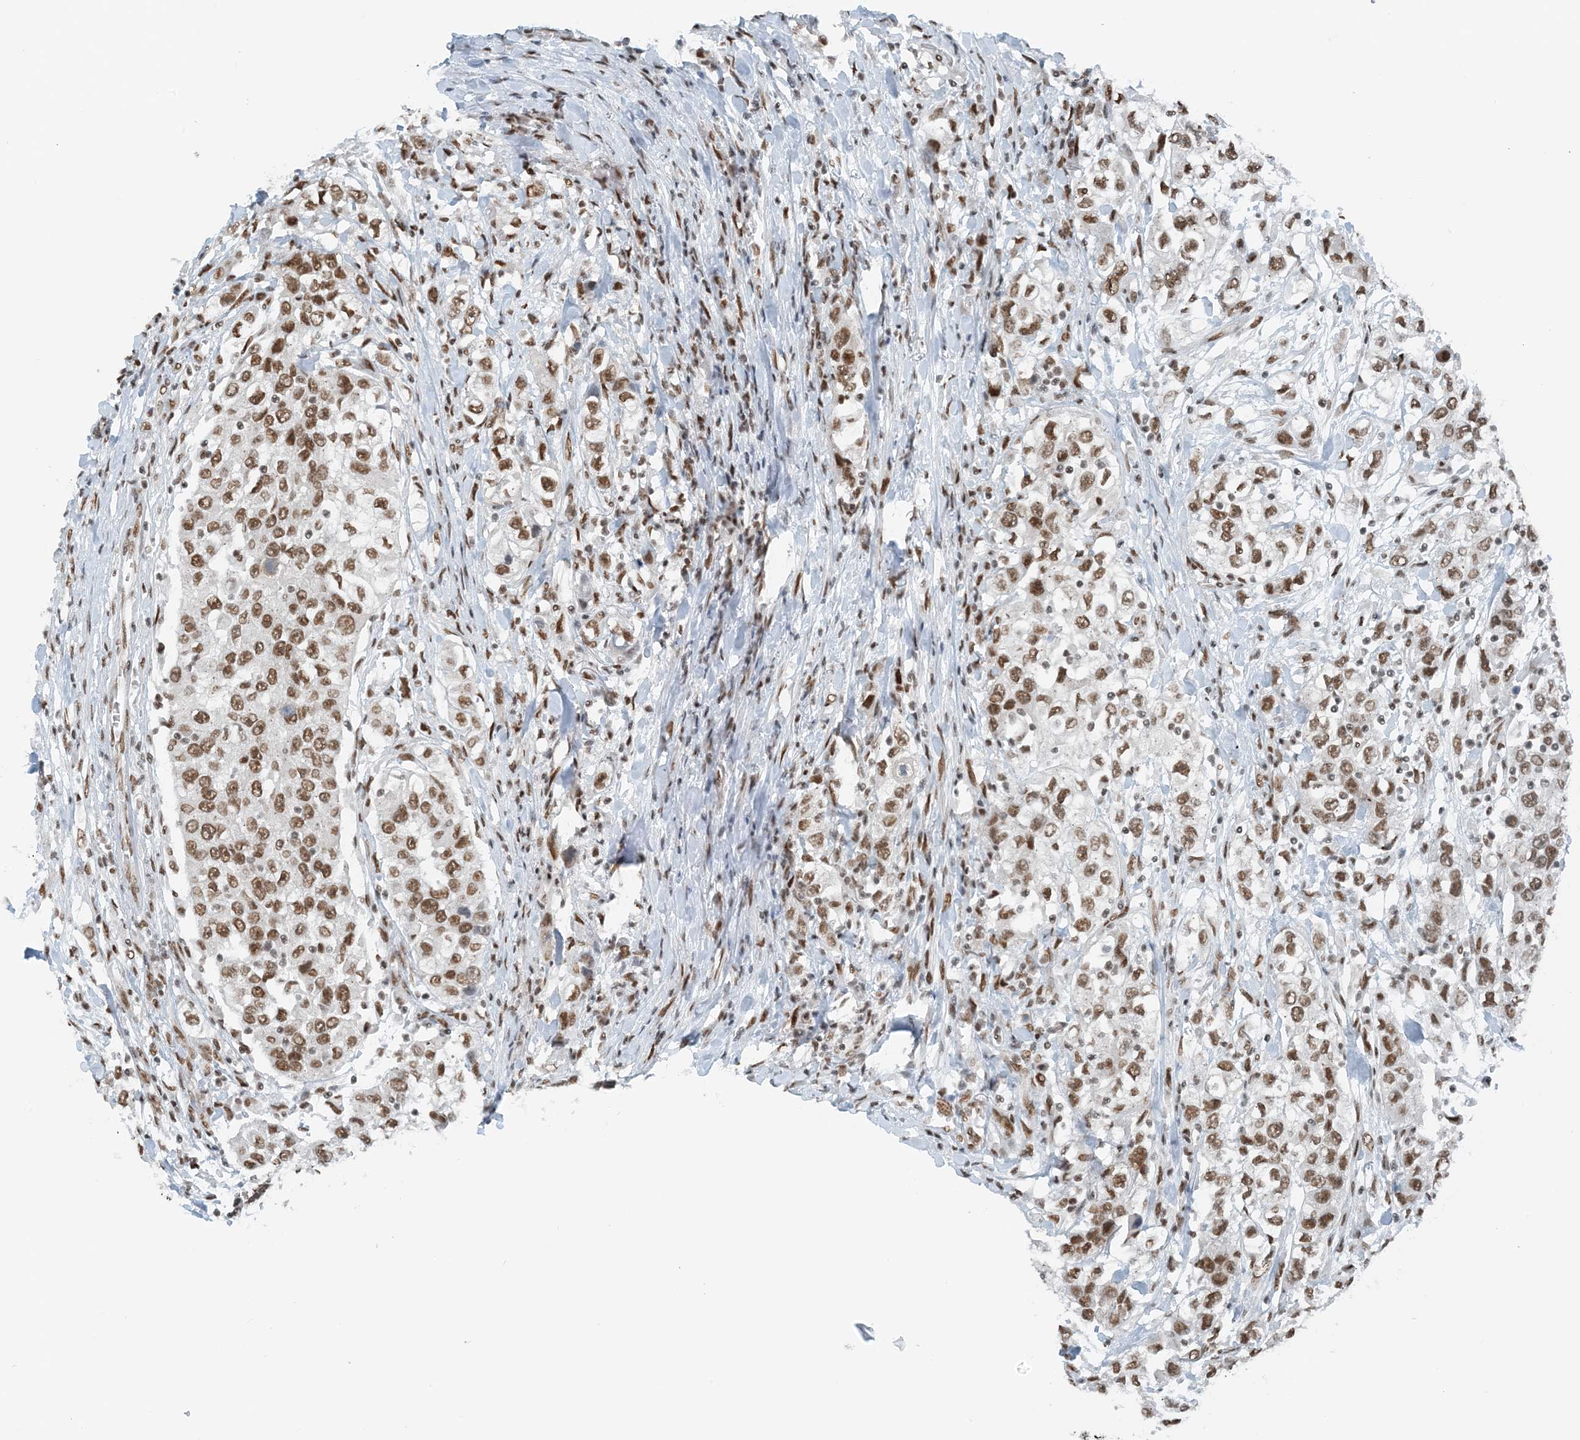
{"staining": {"intensity": "moderate", "quantity": ">75%", "location": "nuclear"}, "tissue": "urothelial cancer", "cell_type": "Tumor cells", "image_type": "cancer", "snomed": [{"axis": "morphology", "description": "Urothelial carcinoma, High grade"}, {"axis": "topography", "description": "Urinary bladder"}], "caption": "The histopathology image reveals immunohistochemical staining of urothelial cancer. There is moderate nuclear positivity is appreciated in approximately >75% of tumor cells. The staining was performed using DAB (3,3'-diaminobenzidine), with brown indicating positive protein expression. Nuclei are stained blue with hematoxylin.", "gene": "ZNF500", "patient": {"sex": "female", "age": 80}}